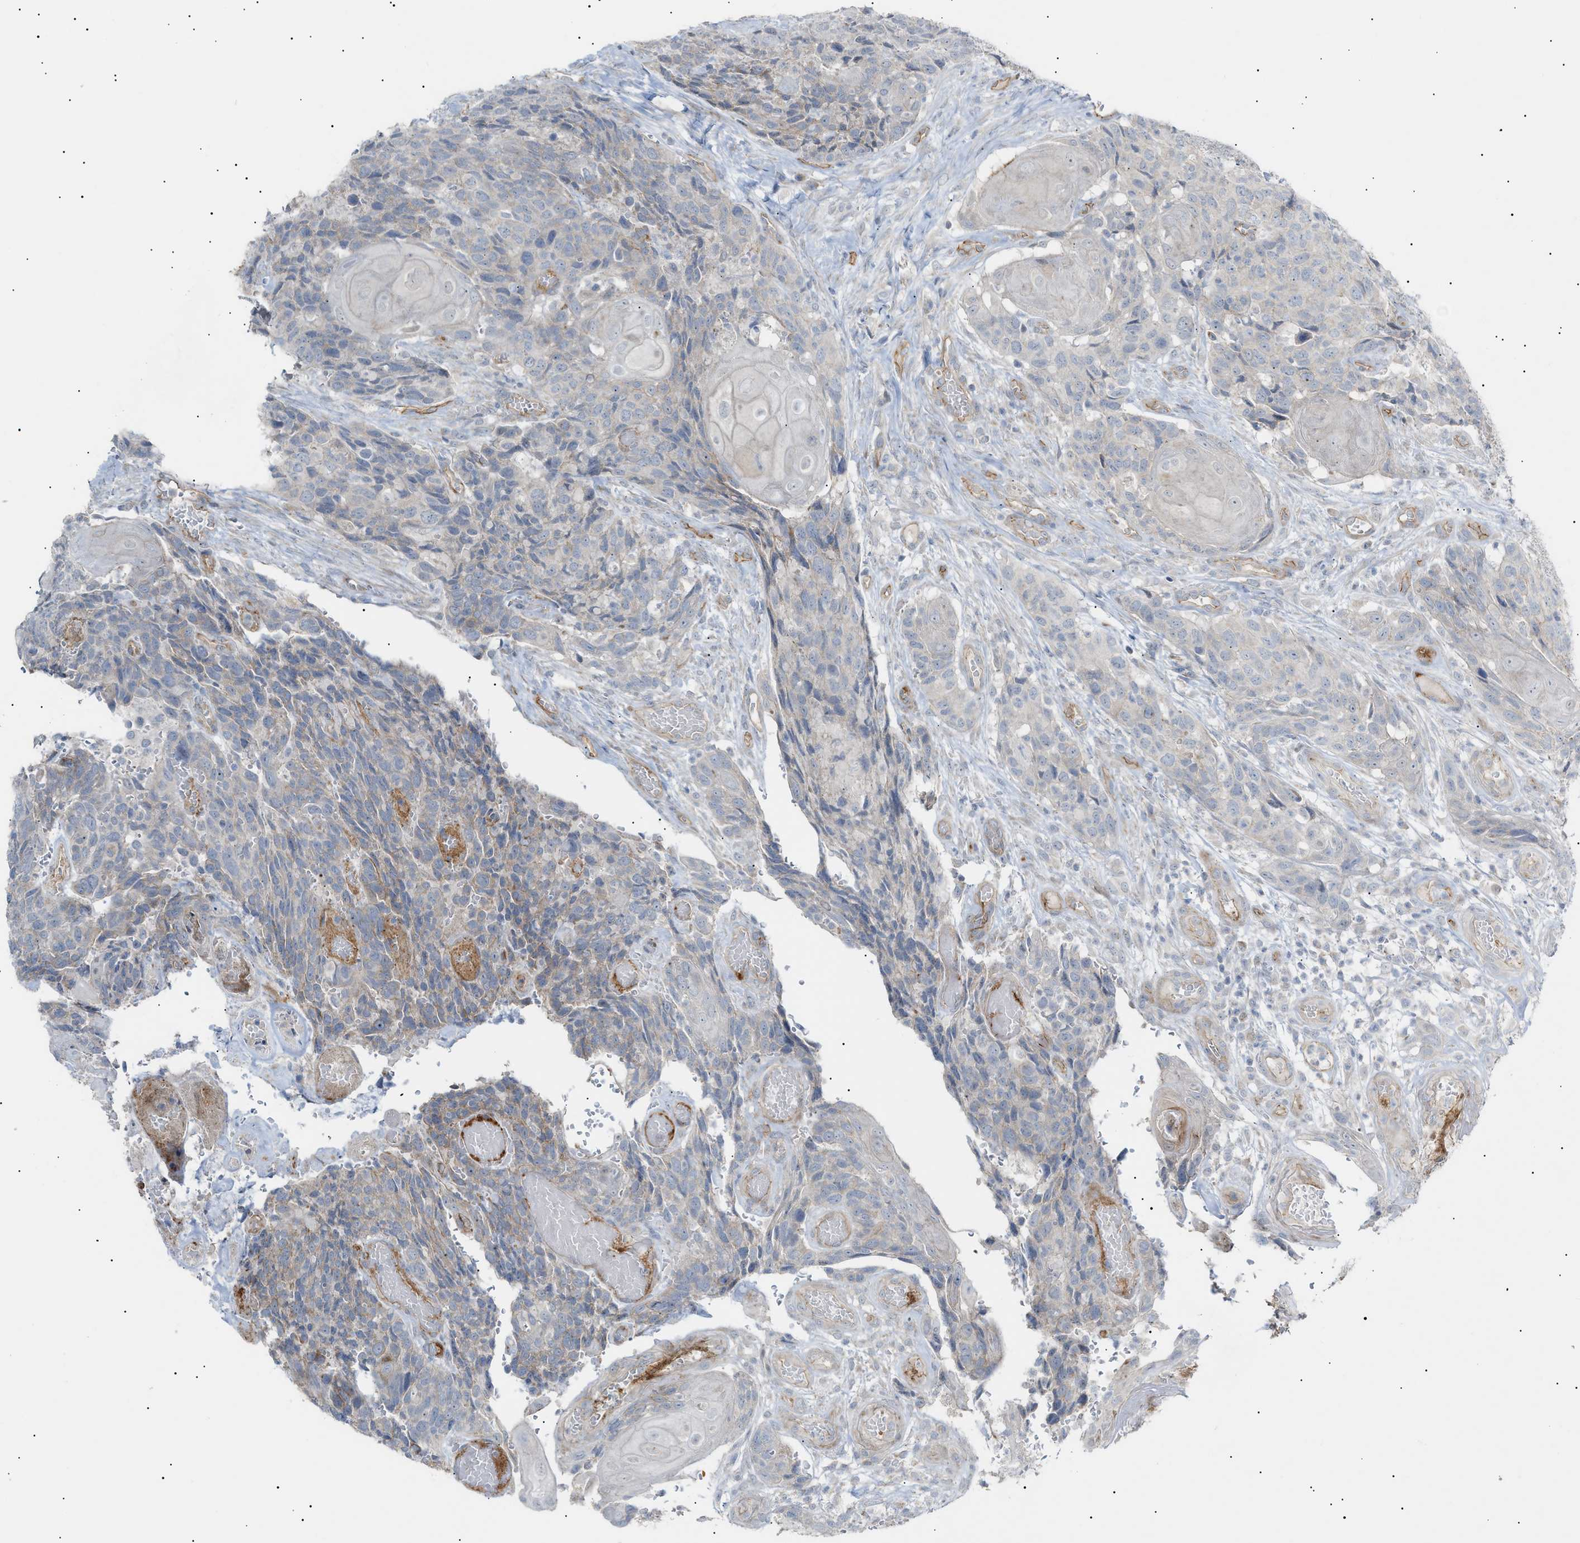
{"staining": {"intensity": "negative", "quantity": "none", "location": "none"}, "tissue": "head and neck cancer", "cell_type": "Tumor cells", "image_type": "cancer", "snomed": [{"axis": "morphology", "description": "Squamous cell carcinoma, NOS"}, {"axis": "topography", "description": "Head-Neck"}], "caption": "High power microscopy micrograph of an IHC image of head and neck cancer, revealing no significant expression in tumor cells.", "gene": "ZFHX2", "patient": {"sex": "male", "age": 66}}